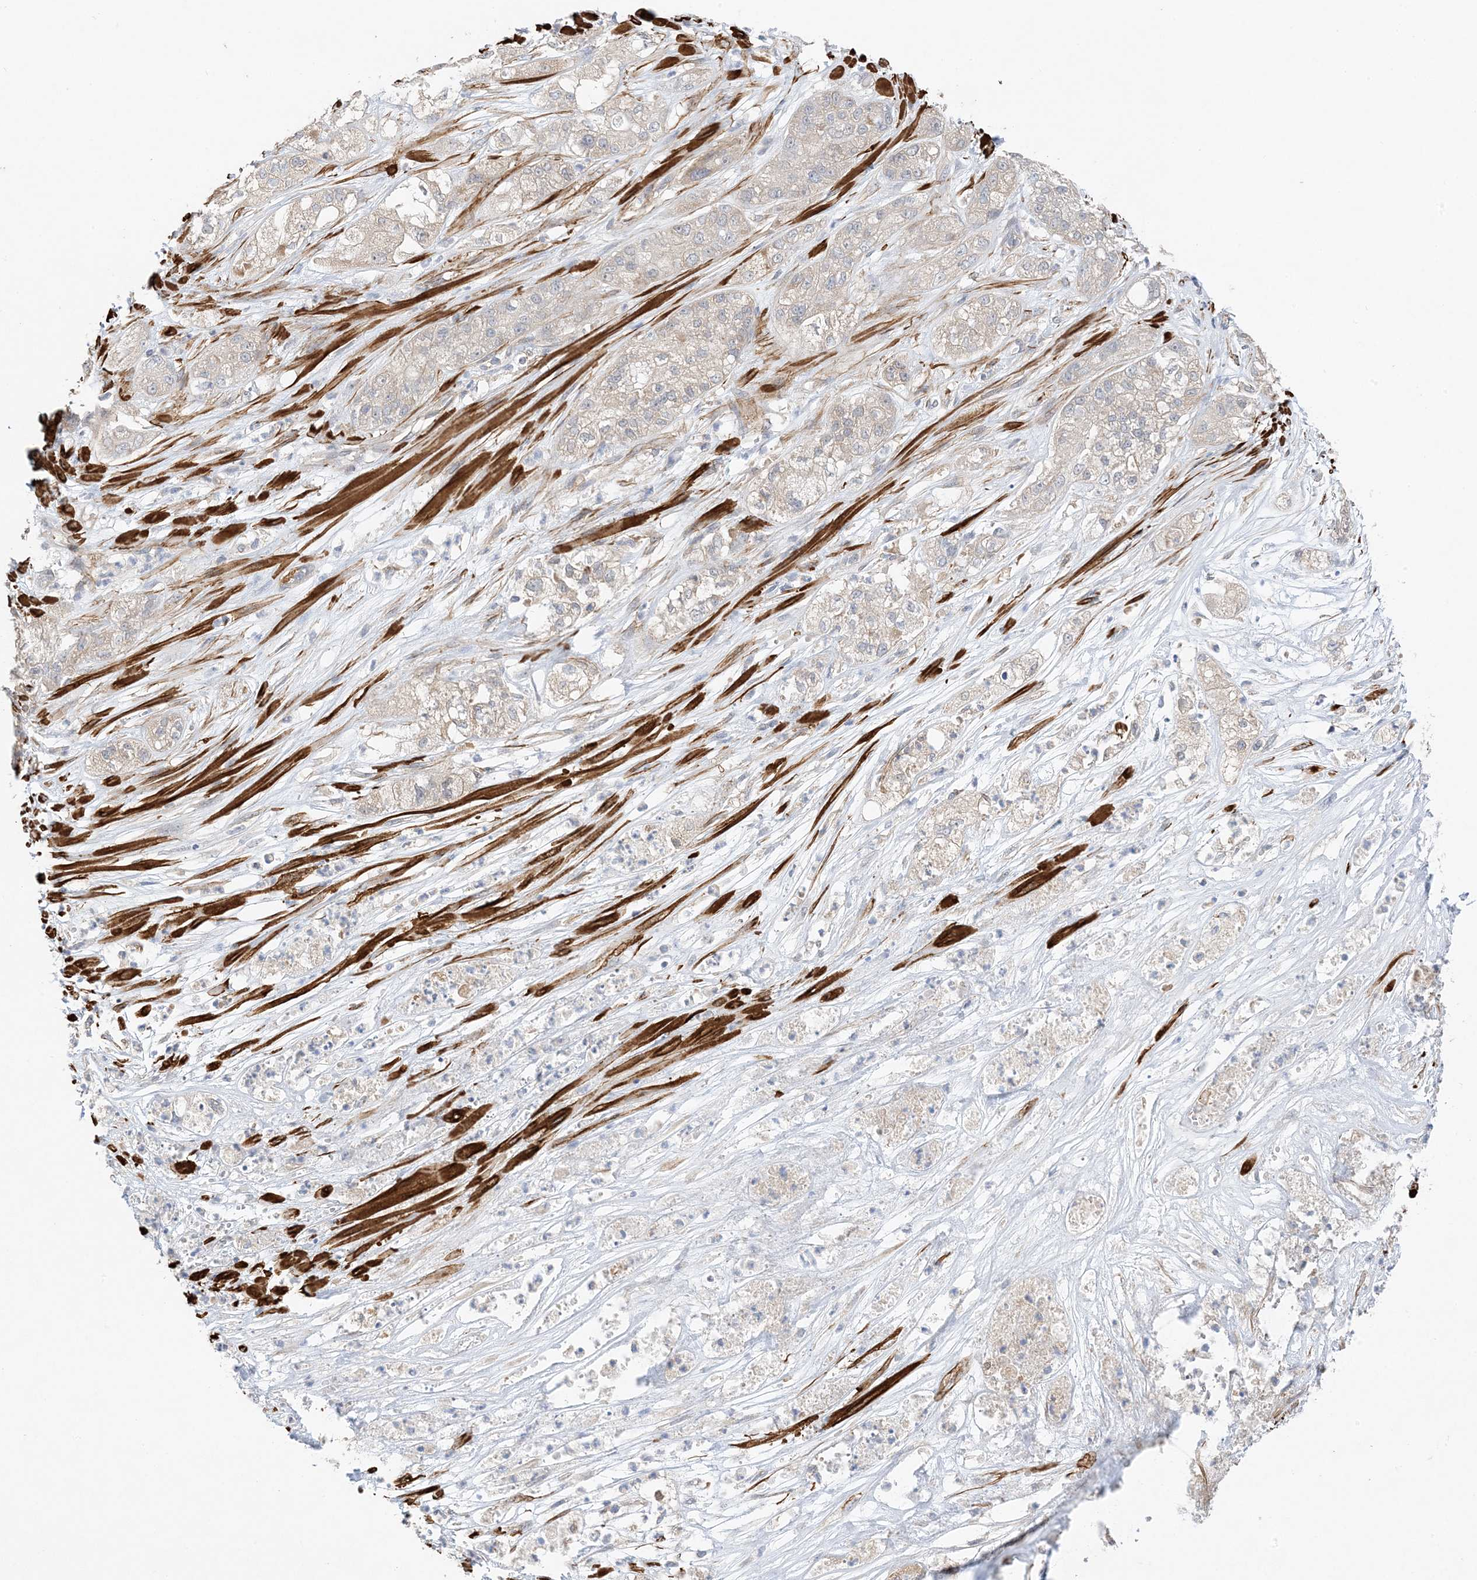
{"staining": {"intensity": "weak", "quantity": "25%-75%", "location": "cytoplasmic/membranous"}, "tissue": "pancreatic cancer", "cell_type": "Tumor cells", "image_type": "cancer", "snomed": [{"axis": "morphology", "description": "Adenocarcinoma, NOS"}, {"axis": "topography", "description": "Pancreas"}], "caption": "High-magnification brightfield microscopy of pancreatic adenocarcinoma stained with DAB (brown) and counterstained with hematoxylin (blue). tumor cells exhibit weak cytoplasmic/membranous expression is appreciated in about25%-75% of cells.", "gene": "KIFBP", "patient": {"sex": "female", "age": 78}}